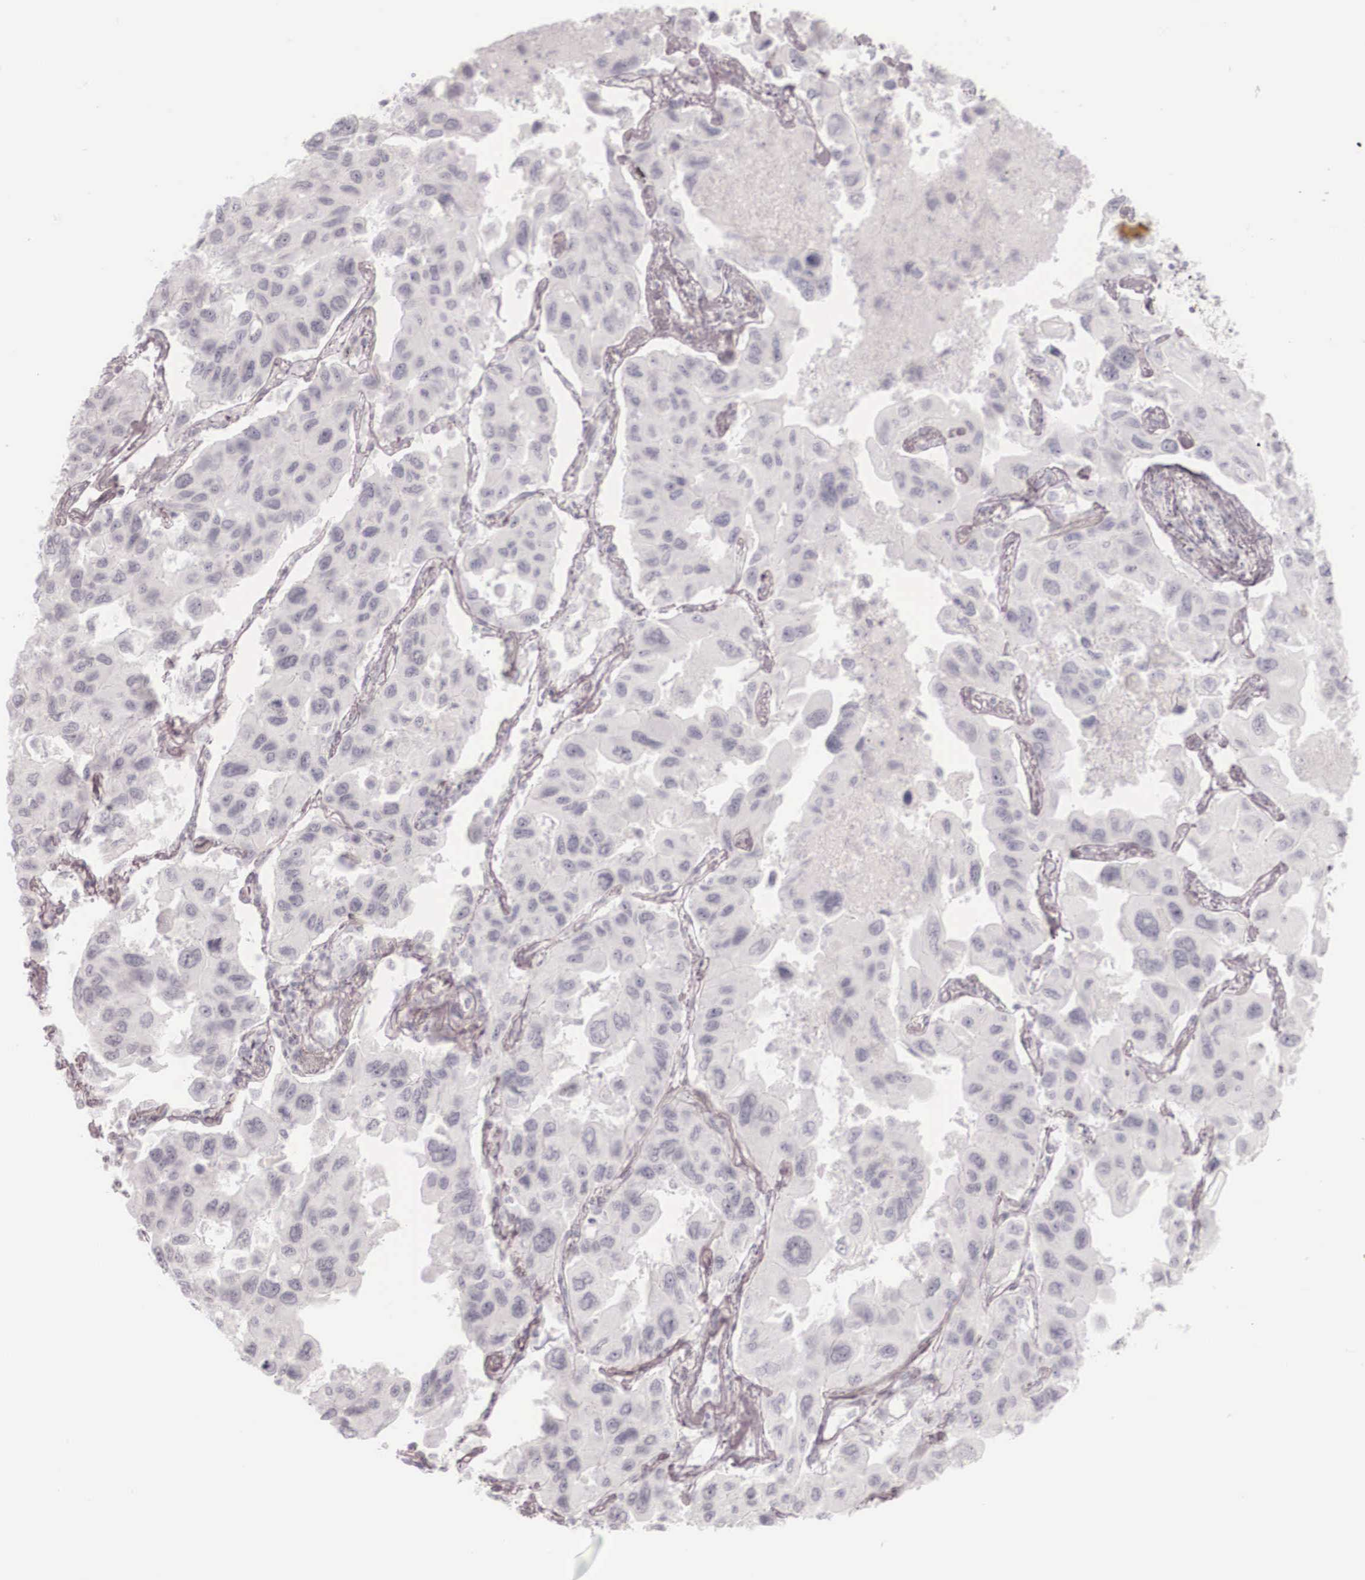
{"staining": {"intensity": "negative", "quantity": "none", "location": "none"}, "tissue": "lung cancer", "cell_type": "Tumor cells", "image_type": "cancer", "snomed": [{"axis": "morphology", "description": "Adenocarcinoma, NOS"}, {"axis": "topography", "description": "Lung"}], "caption": "An image of human lung adenocarcinoma is negative for staining in tumor cells.", "gene": "KRT14", "patient": {"sex": "male", "age": 64}}